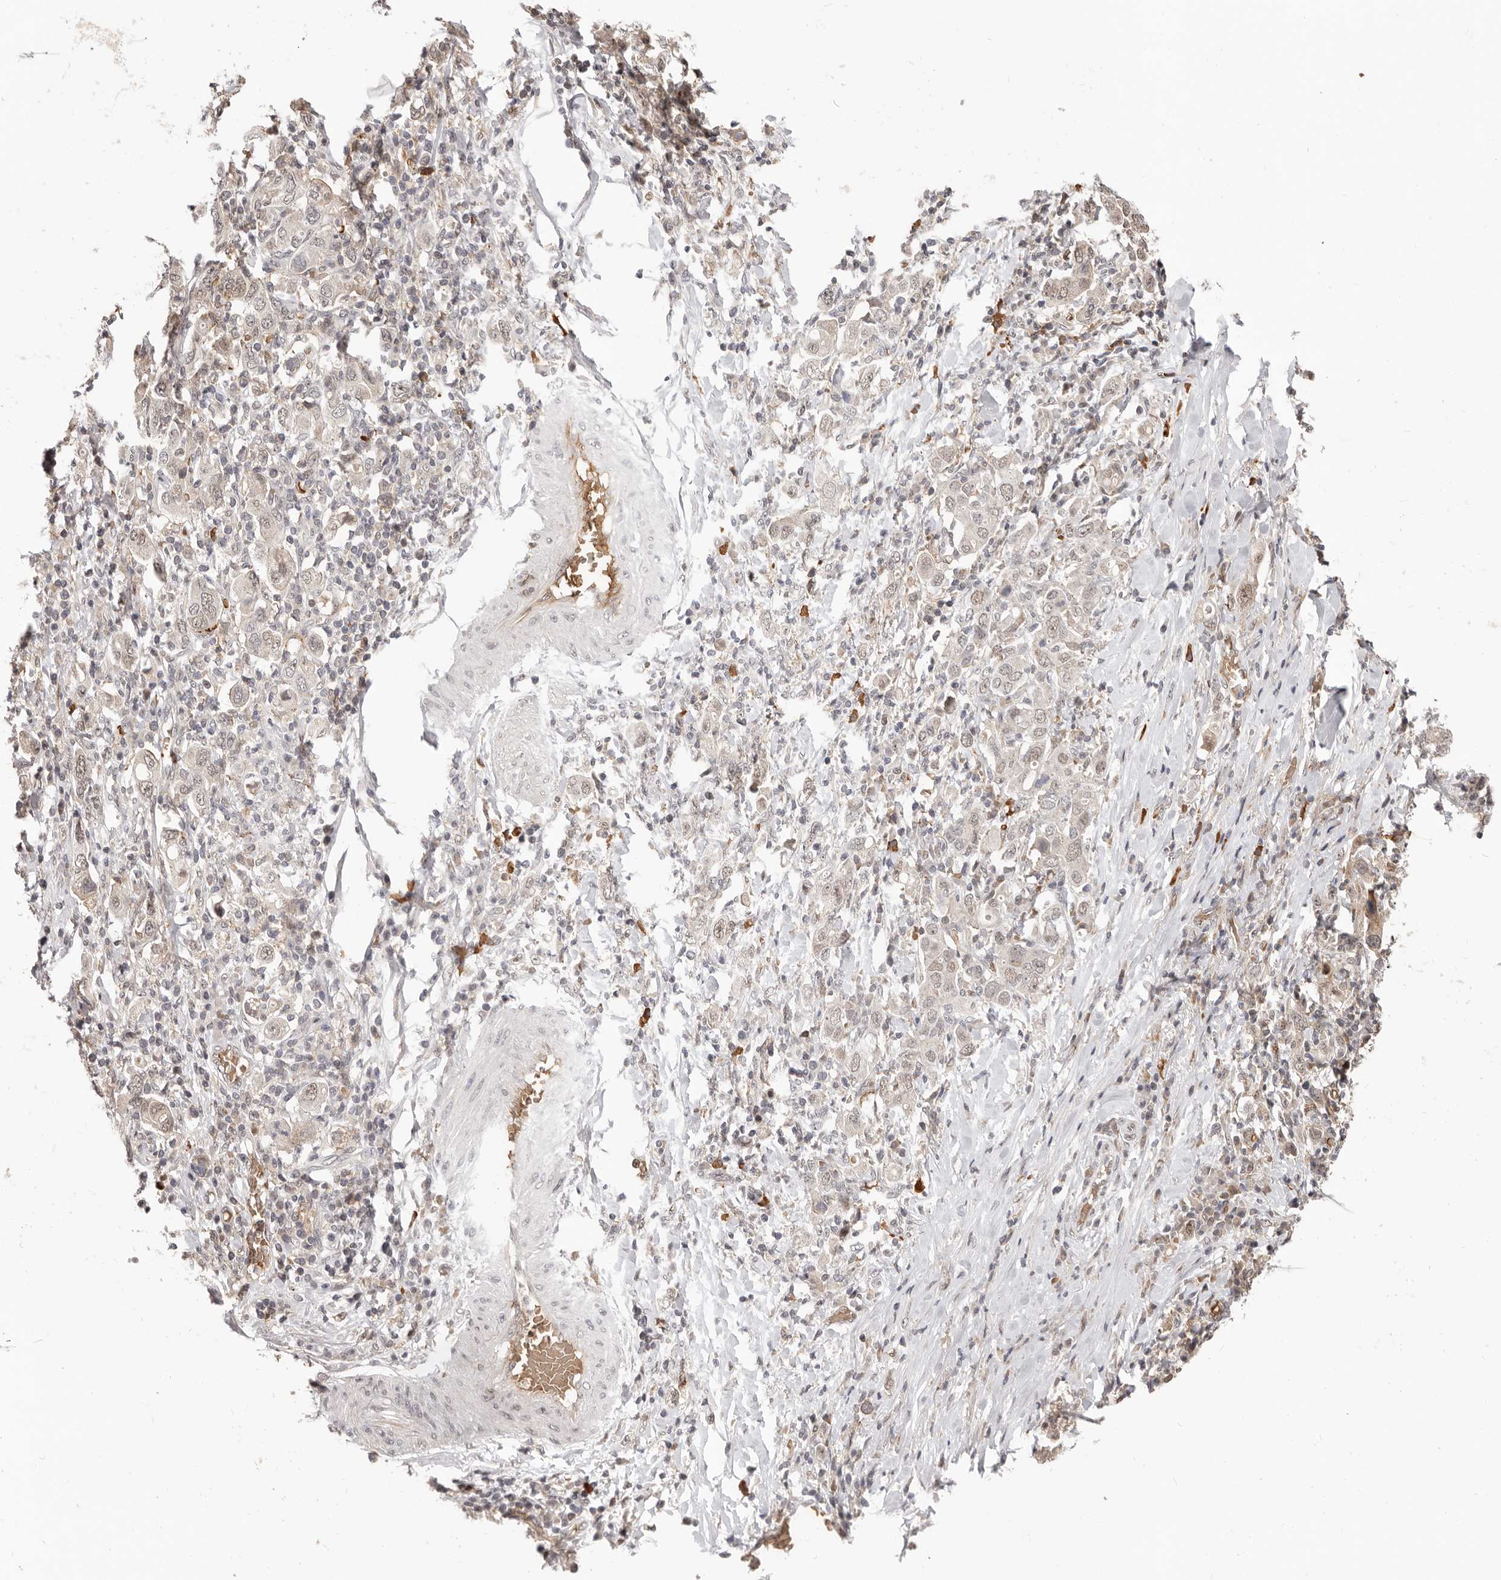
{"staining": {"intensity": "weak", "quantity": "25%-75%", "location": "nuclear"}, "tissue": "stomach cancer", "cell_type": "Tumor cells", "image_type": "cancer", "snomed": [{"axis": "morphology", "description": "Adenocarcinoma, NOS"}, {"axis": "topography", "description": "Stomach, upper"}], "caption": "The micrograph exhibits staining of adenocarcinoma (stomach), revealing weak nuclear protein expression (brown color) within tumor cells.", "gene": "NCOA3", "patient": {"sex": "male", "age": 62}}